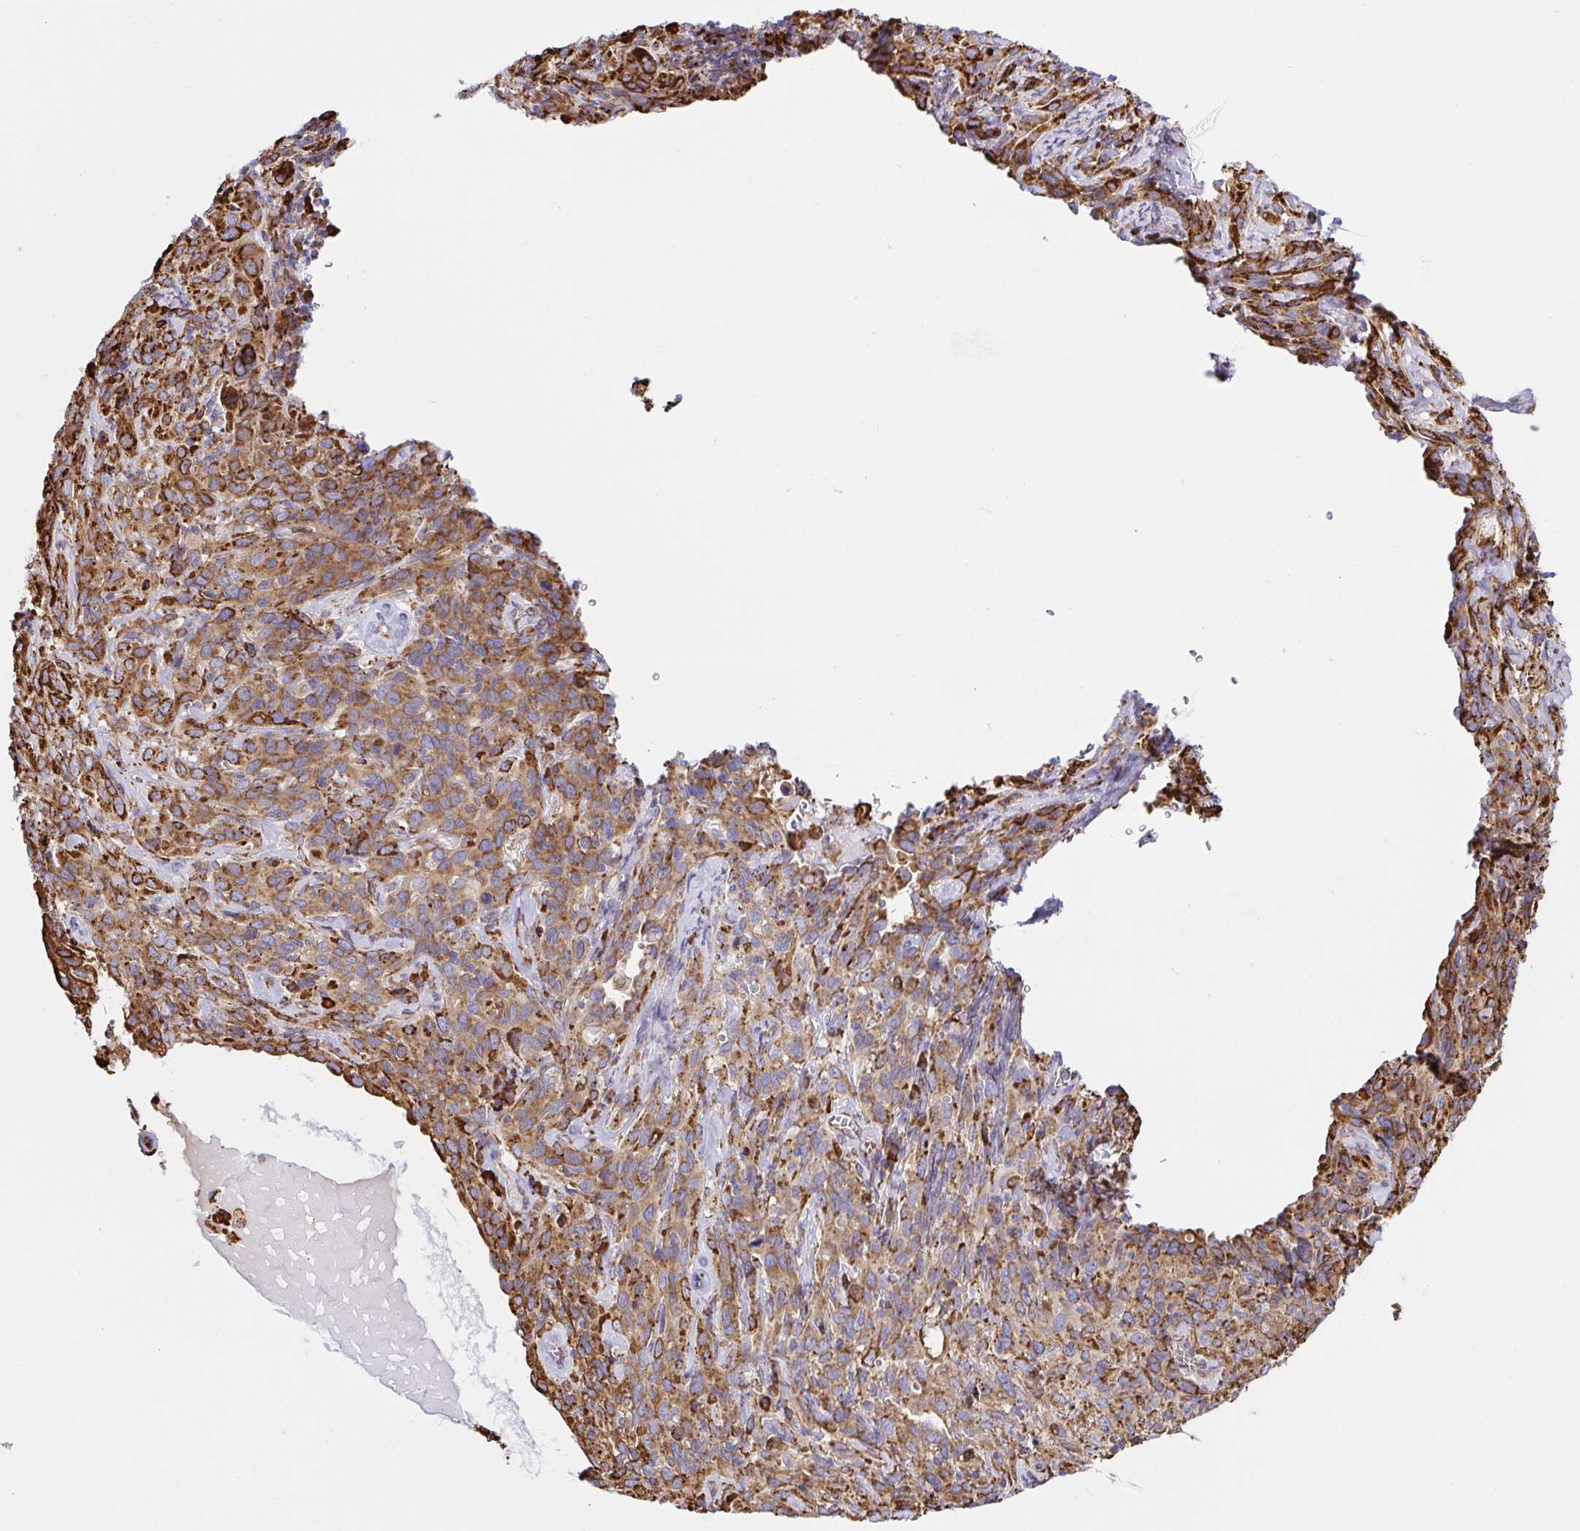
{"staining": {"intensity": "moderate", "quantity": ">75%", "location": "cytoplasmic/membranous"}, "tissue": "cervical cancer", "cell_type": "Tumor cells", "image_type": "cancer", "snomed": [{"axis": "morphology", "description": "Squamous cell carcinoma, NOS"}, {"axis": "topography", "description": "Cervix"}], "caption": "The image shows immunohistochemical staining of cervical cancer (squamous cell carcinoma). There is moderate cytoplasmic/membranous positivity is seen in approximately >75% of tumor cells.", "gene": "CLGN", "patient": {"sex": "female", "age": 51}}